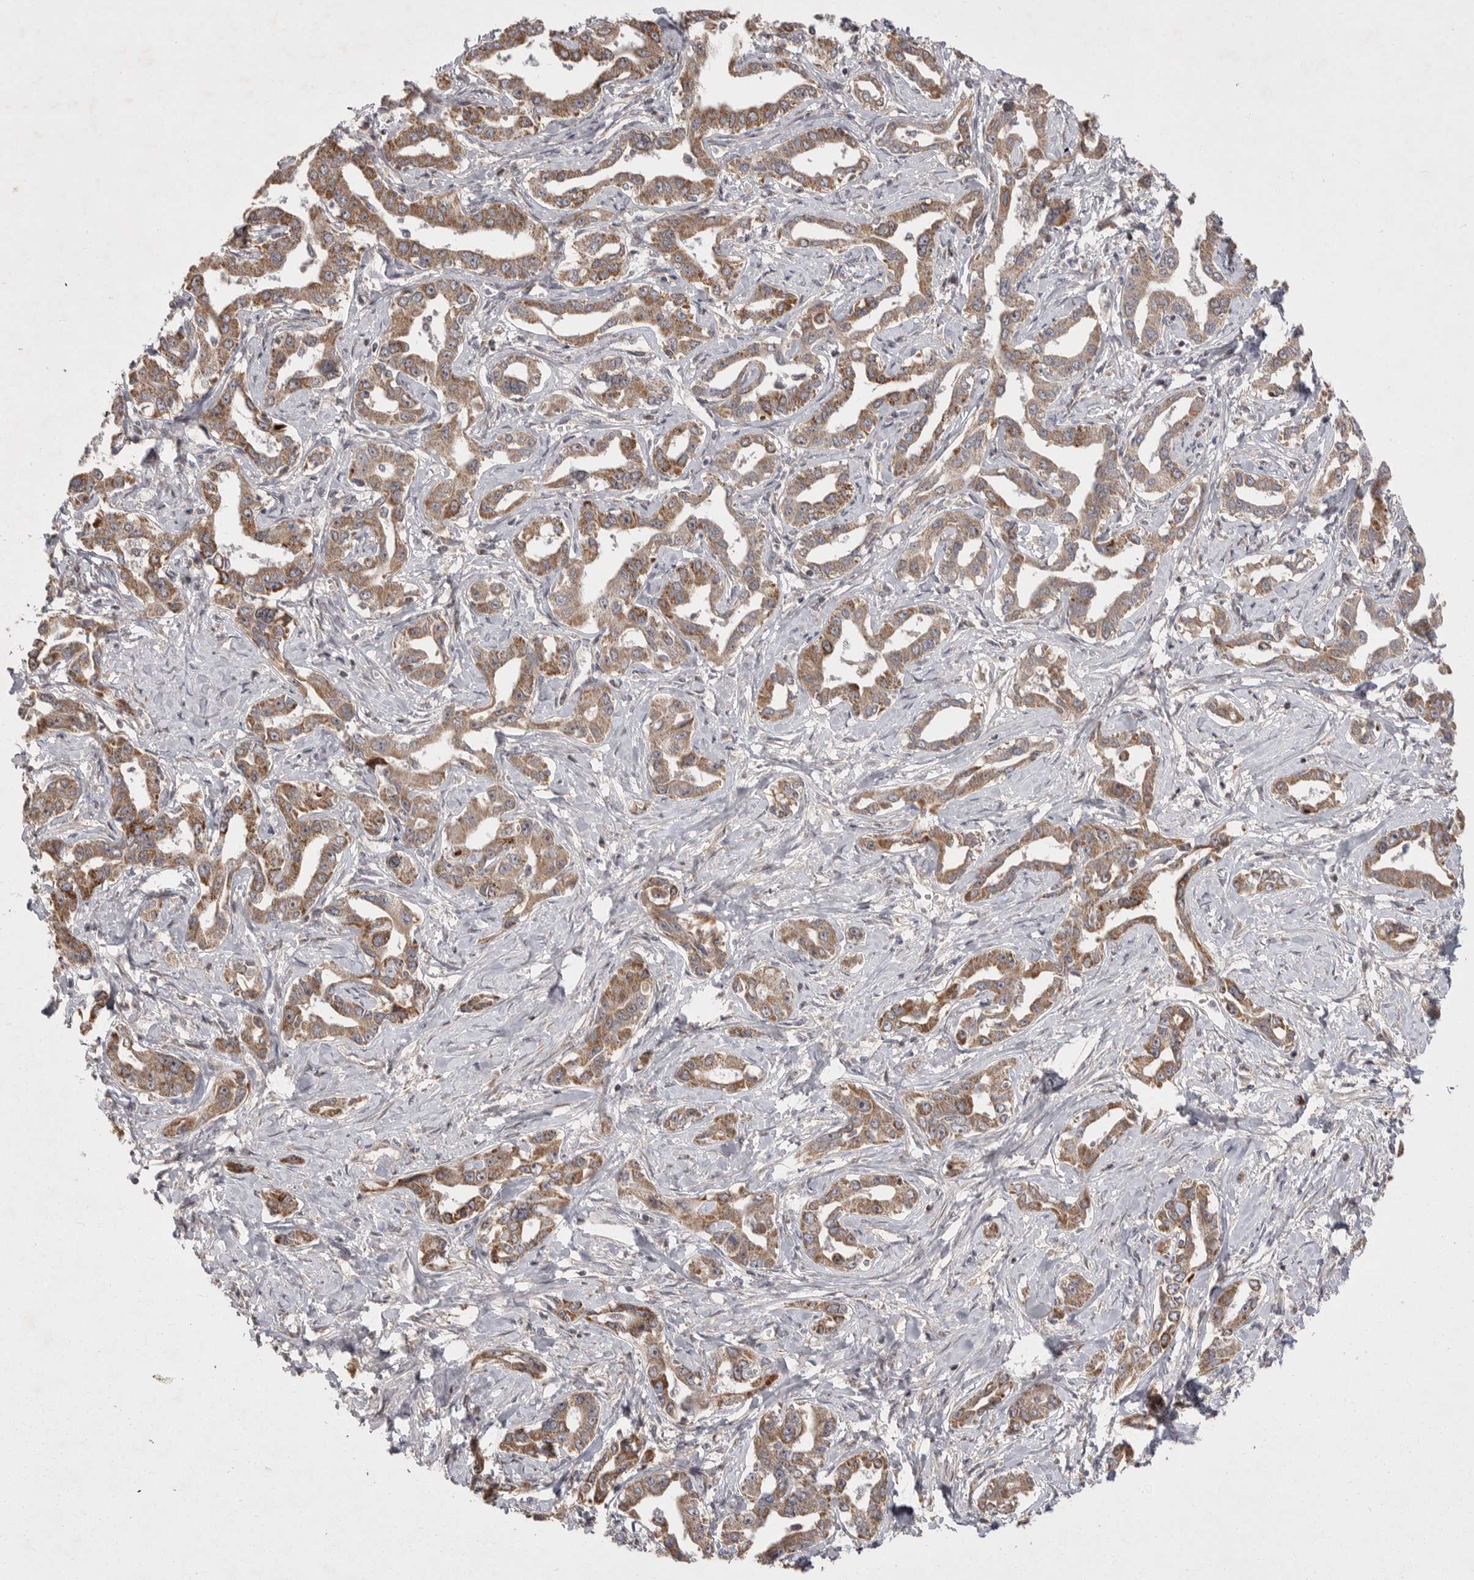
{"staining": {"intensity": "moderate", "quantity": ">75%", "location": "cytoplasmic/membranous"}, "tissue": "liver cancer", "cell_type": "Tumor cells", "image_type": "cancer", "snomed": [{"axis": "morphology", "description": "Cholangiocarcinoma"}, {"axis": "topography", "description": "Liver"}], "caption": "Immunohistochemical staining of liver cancer (cholangiocarcinoma) exhibits medium levels of moderate cytoplasmic/membranous staining in about >75% of tumor cells.", "gene": "KYAT3", "patient": {"sex": "male", "age": 59}}